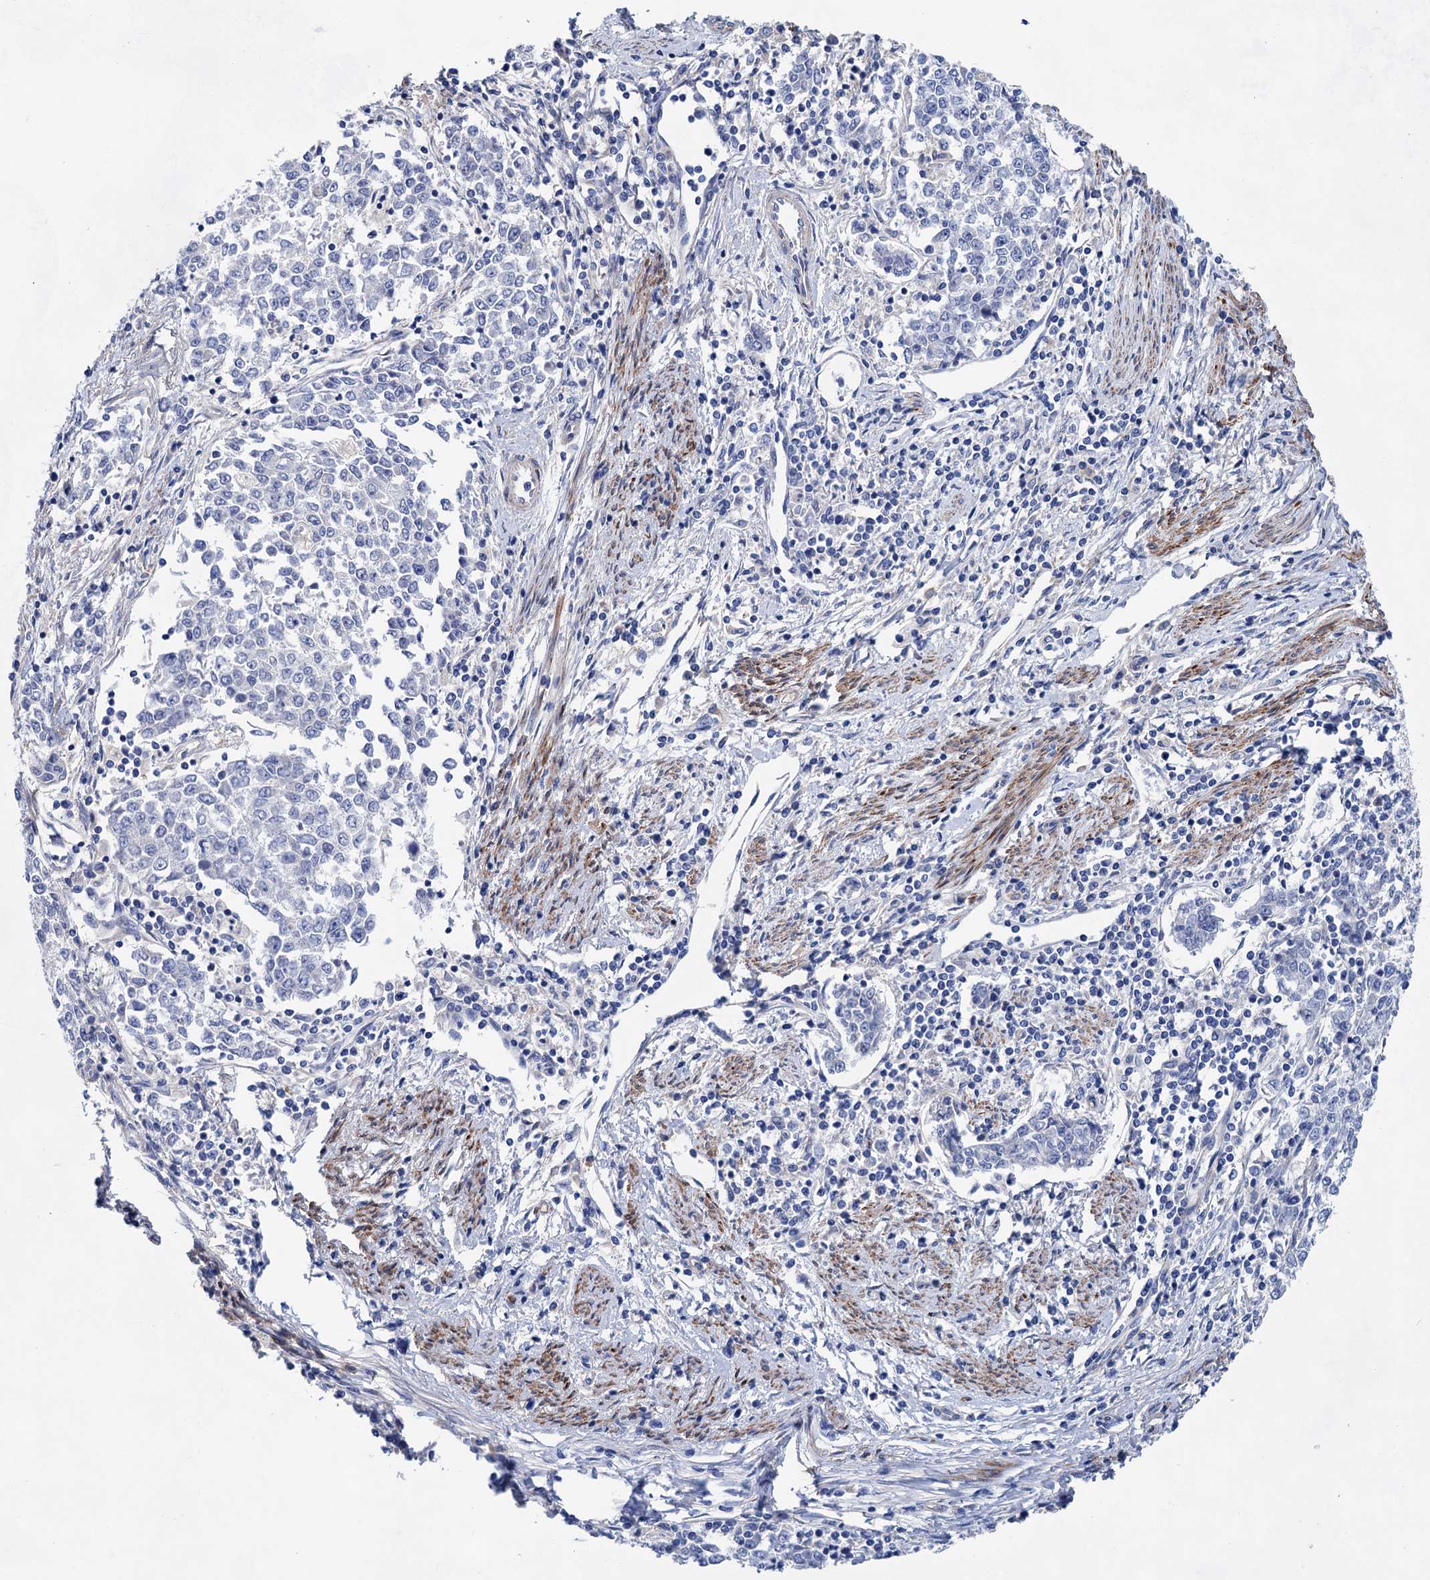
{"staining": {"intensity": "negative", "quantity": "none", "location": "none"}, "tissue": "endometrial cancer", "cell_type": "Tumor cells", "image_type": "cancer", "snomed": [{"axis": "morphology", "description": "Adenocarcinoma, NOS"}, {"axis": "topography", "description": "Endometrium"}], "caption": "High magnification brightfield microscopy of endometrial cancer (adenocarcinoma) stained with DAB (brown) and counterstained with hematoxylin (blue): tumor cells show no significant positivity.", "gene": "GPR155", "patient": {"sex": "female", "age": 50}}